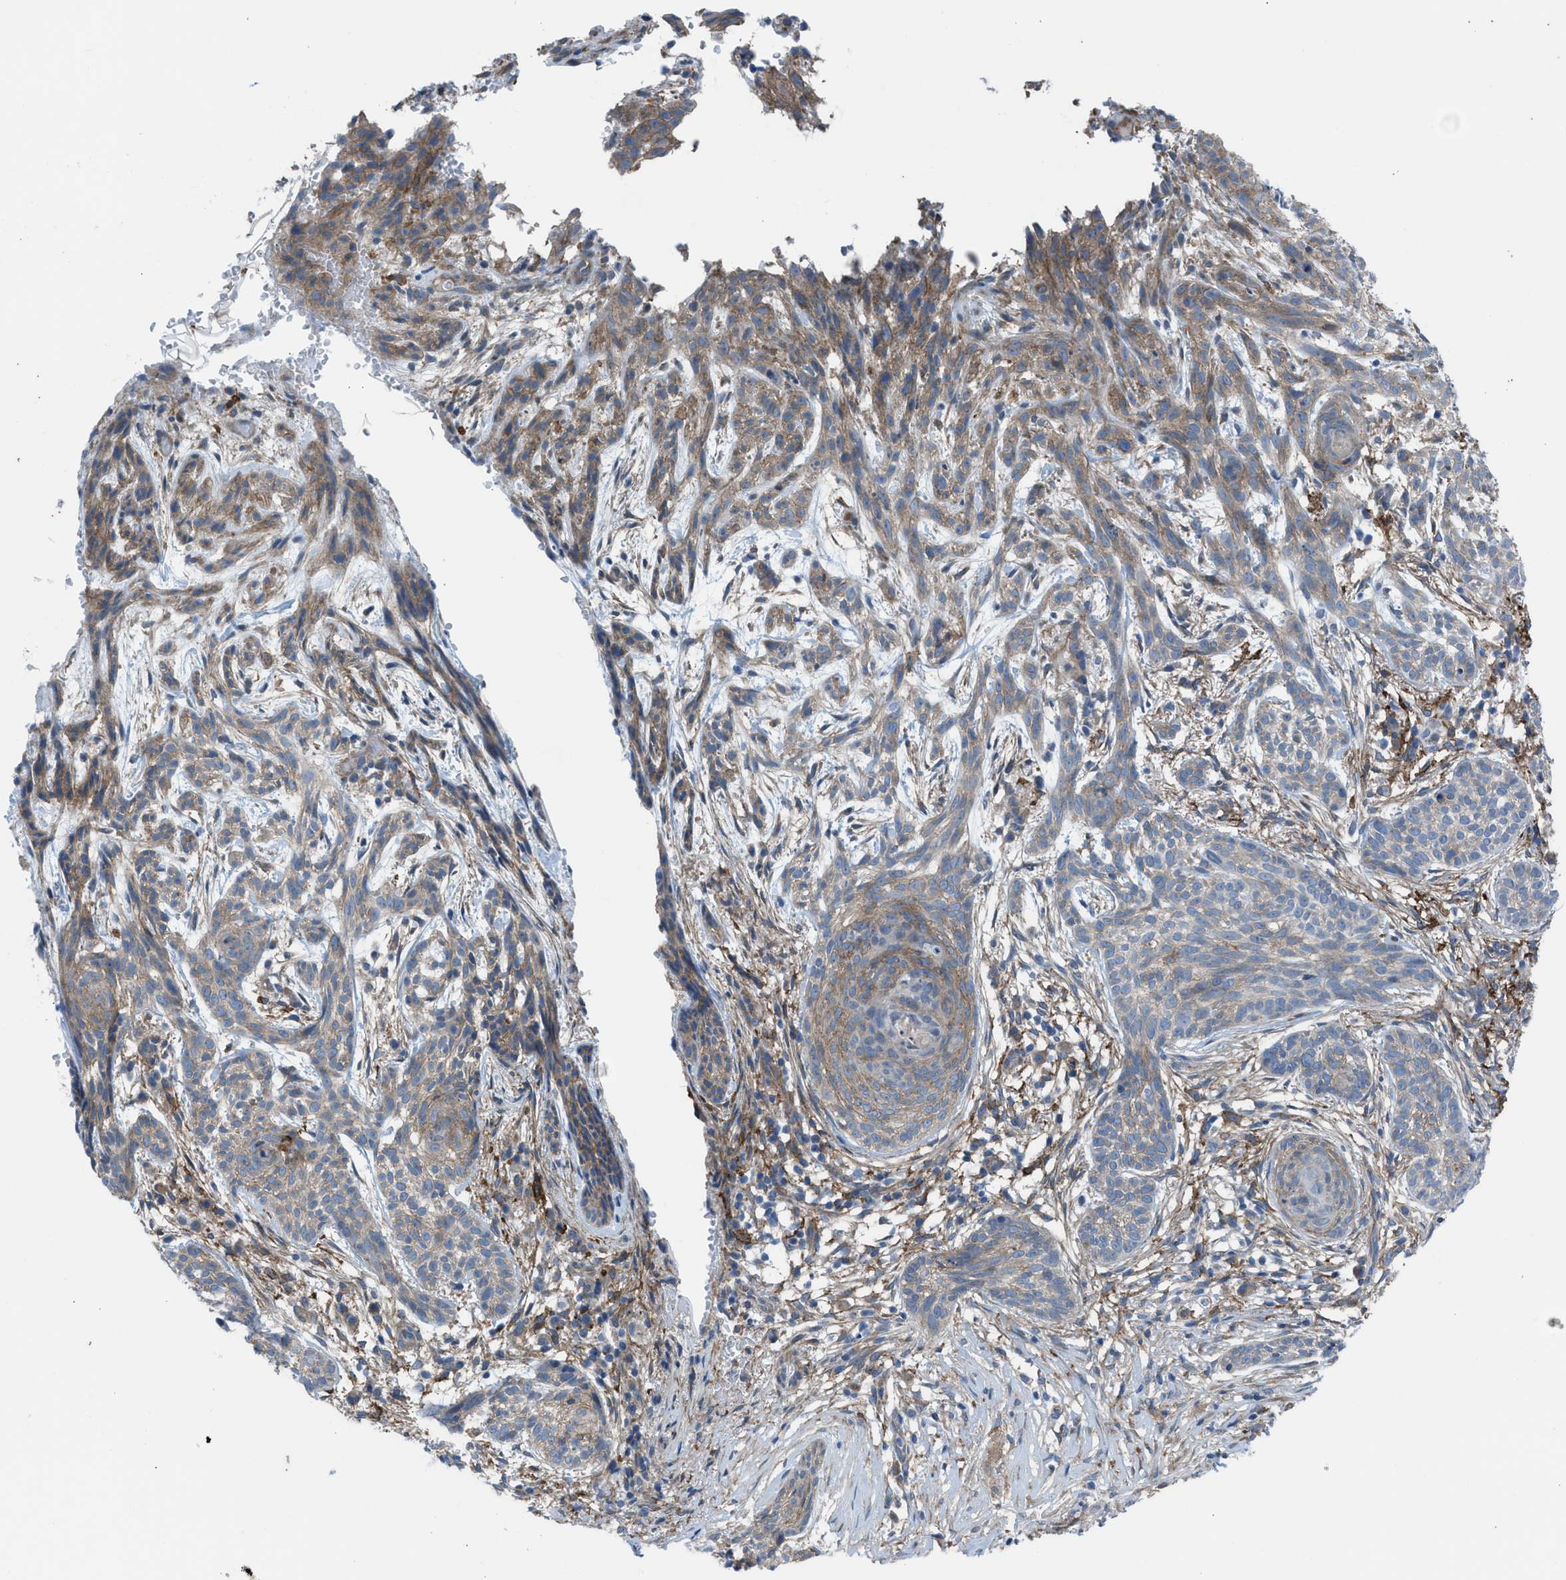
{"staining": {"intensity": "moderate", "quantity": ">75%", "location": "cytoplasmic/membranous"}, "tissue": "skin cancer", "cell_type": "Tumor cells", "image_type": "cancer", "snomed": [{"axis": "morphology", "description": "Basal cell carcinoma"}, {"axis": "topography", "description": "Skin"}], "caption": "Immunohistochemistry (IHC) (DAB (3,3'-diaminobenzidine)) staining of skin cancer displays moderate cytoplasmic/membranous protein expression in approximately >75% of tumor cells.", "gene": "EGFR", "patient": {"sex": "female", "age": 59}}